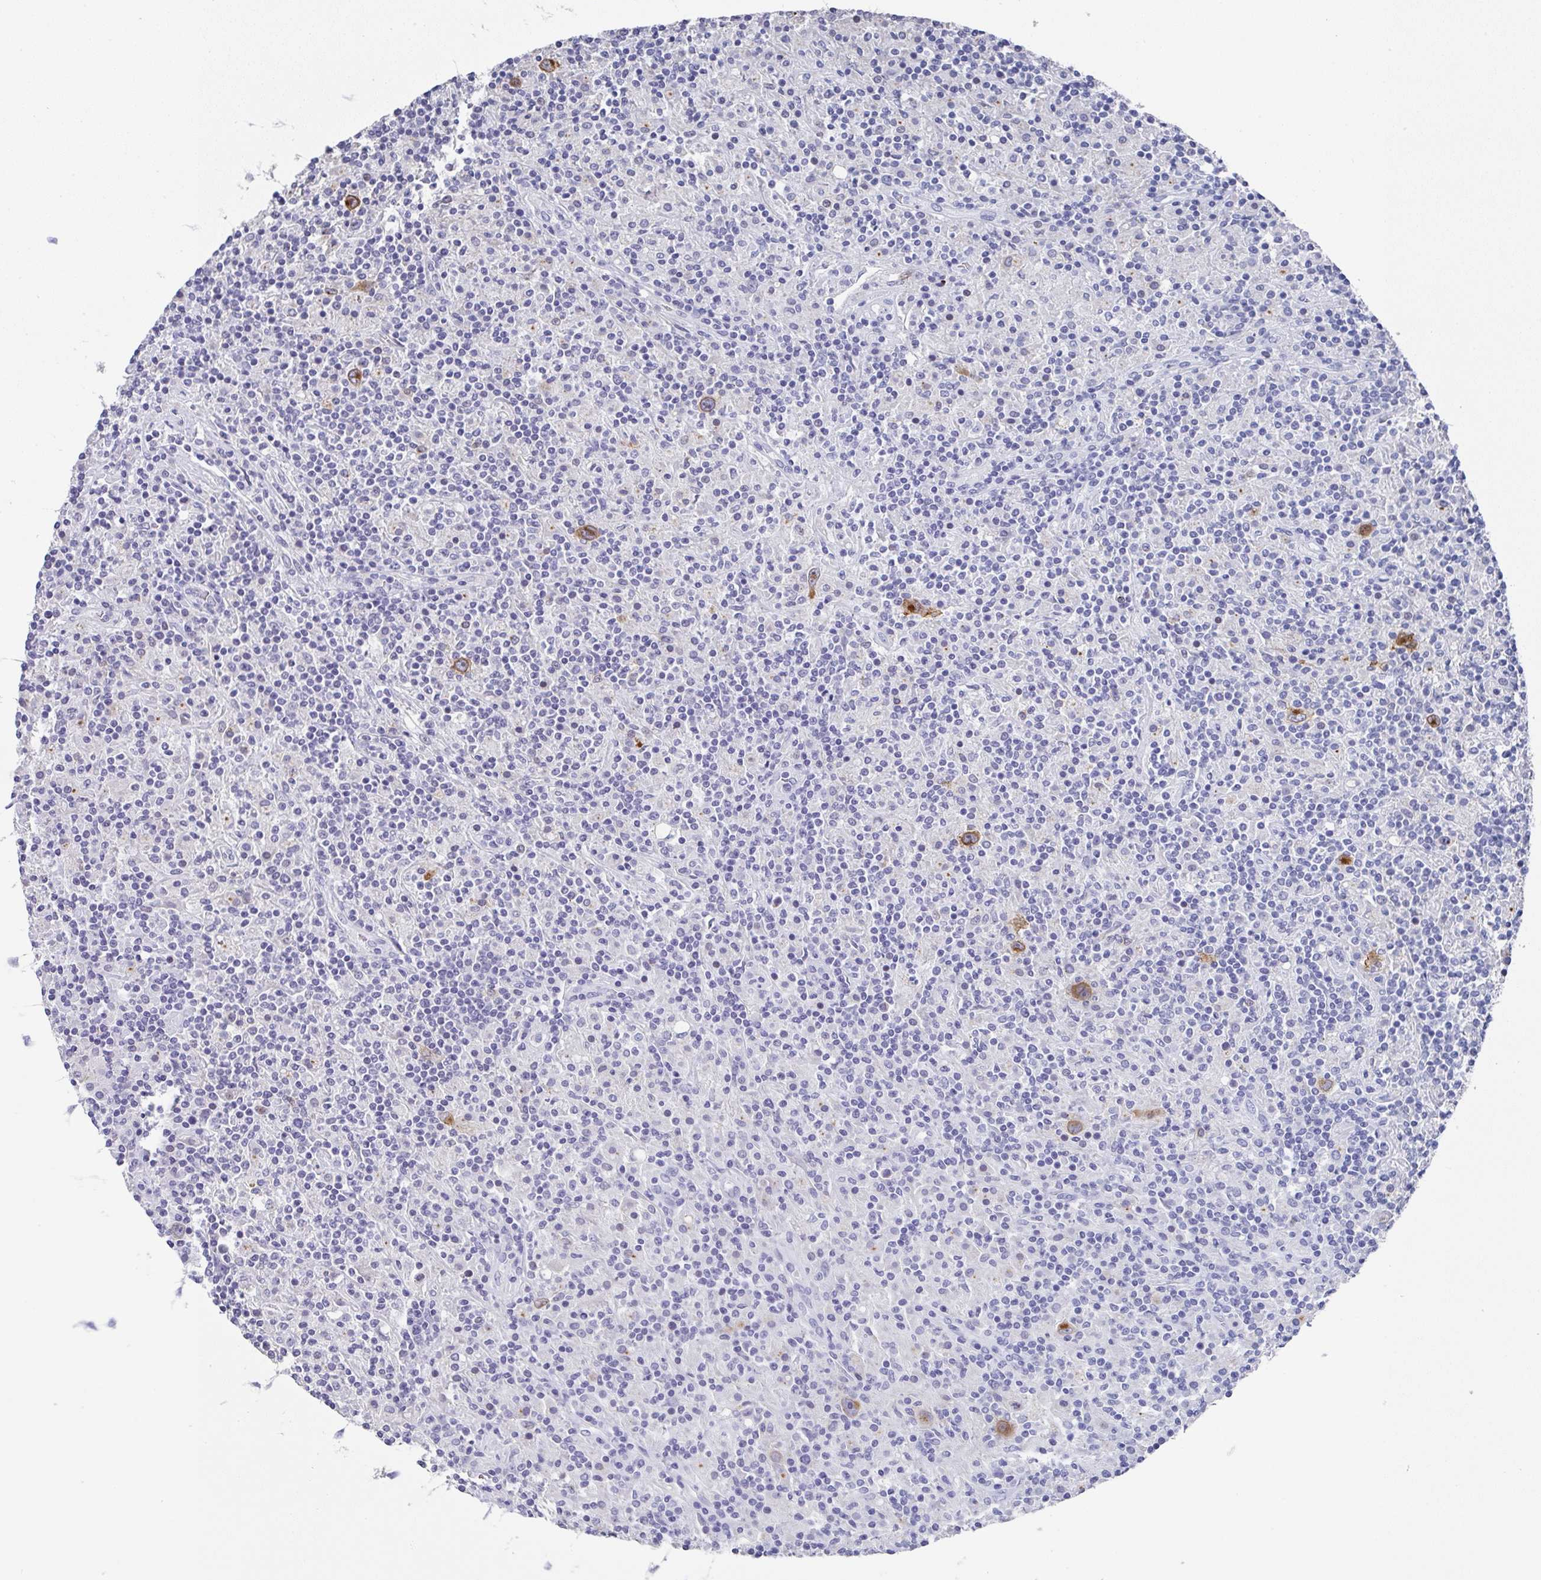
{"staining": {"intensity": "moderate", "quantity": ">75%", "location": "cytoplasmic/membranous"}, "tissue": "lymphoma", "cell_type": "Tumor cells", "image_type": "cancer", "snomed": [{"axis": "morphology", "description": "Hodgkin's disease, NOS"}, {"axis": "topography", "description": "Lymph node"}], "caption": "Moderate cytoplasmic/membranous protein expression is present in about >75% of tumor cells in lymphoma.", "gene": "TNFRSF8", "patient": {"sex": "male", "age": 70}}